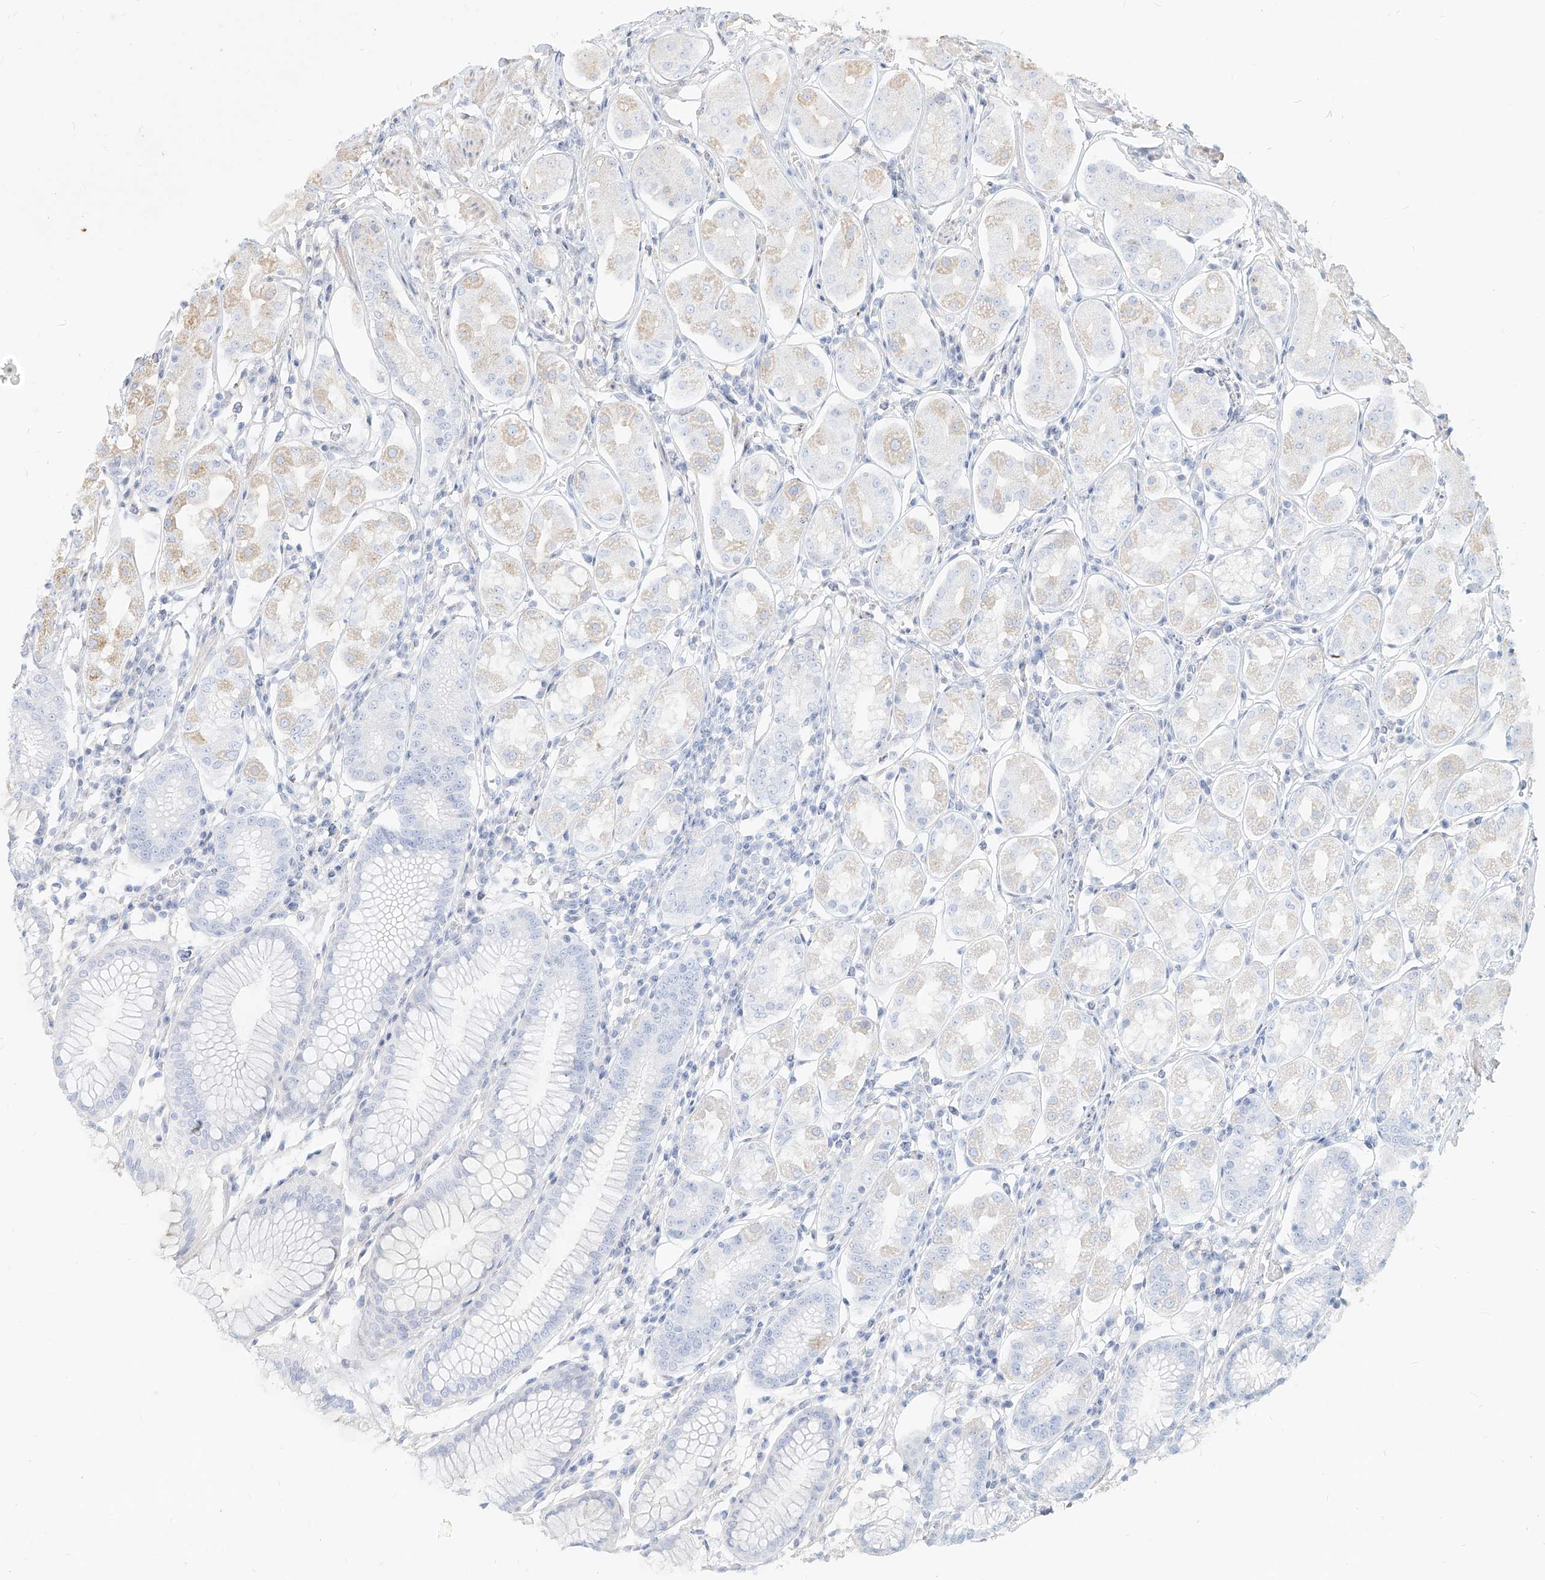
{"staining": {"intensity": "negative", "quantity": "none", "location": "none"}, "tissue": "stomach", "cell_type": "Glandular cells", "image_type": "normal", "snomed": [{"axis": "morphology", "description": "Normal tissue, NOS"}, {"axis": "topography", "description": "Stomach"}, {"axis": "topography", "description": "Stomach, lower"}], "caption": "A high-resolution micrograph shows immunohistochemistry (IHC) staining of normal stomach, which reveals no significant expression in glandular cells.", "gene": "MTX2", "patient": {"sex": "female", "age": 56}}